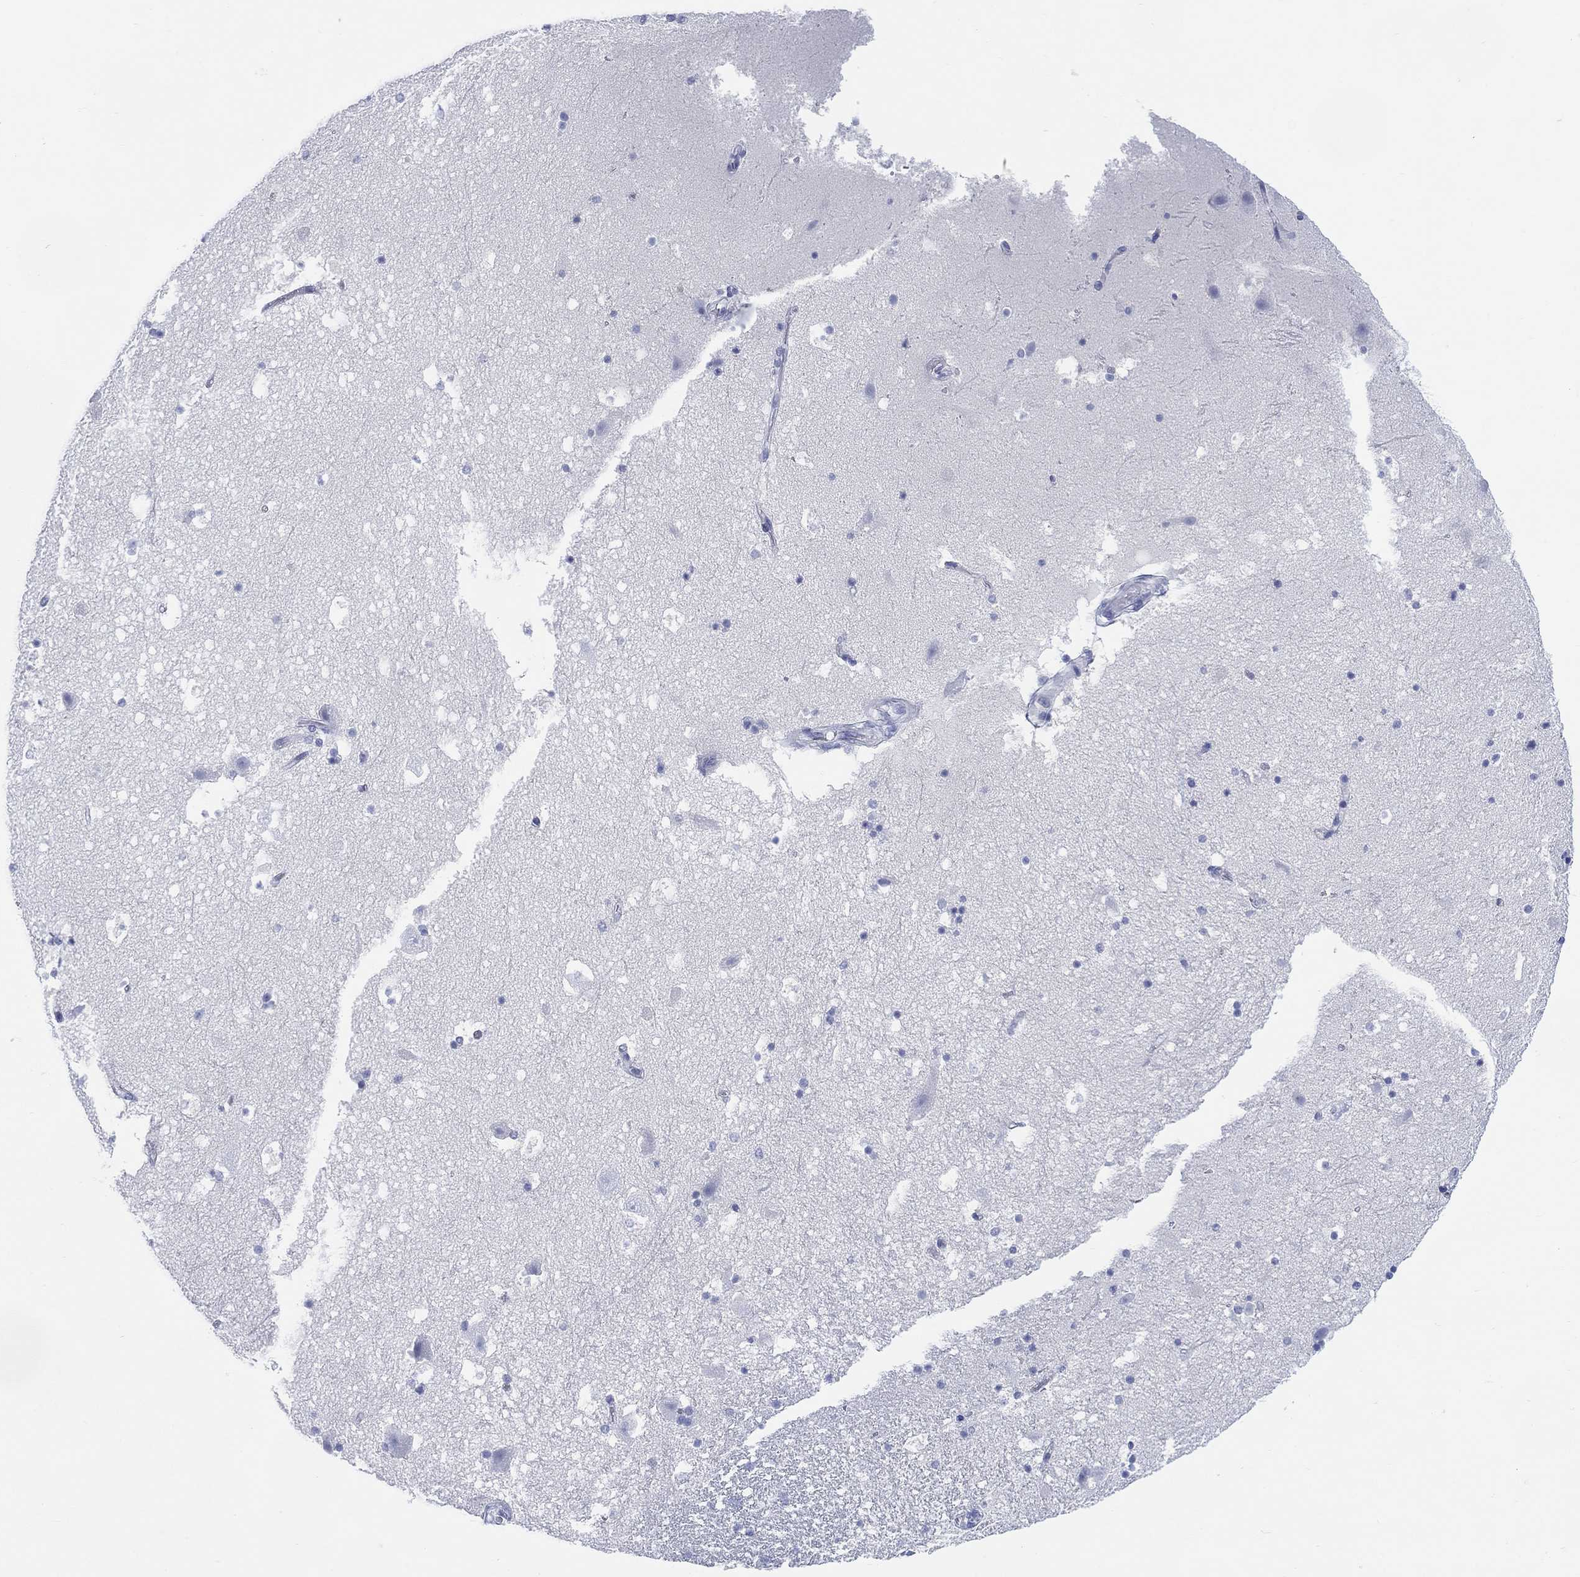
{"staining": {"intensity": "negative", "quantity": "none", "location": "none"}, "tissue": "hippocampus", "cell_type": "Glial cells", "image_type": "normal", "snomed": [{"axis": "morphology", "description": "Normal tissue, NOS"}, {"axis": "topography", "description": "Hippocampus"}], "caption": "The photomicrograph exhibits no staining of glial cells in normal hippocampus. Nuclei are stained in blue.", "gene": "ENSG00000285953", "patient": {"sex": "male", "age": 51}}